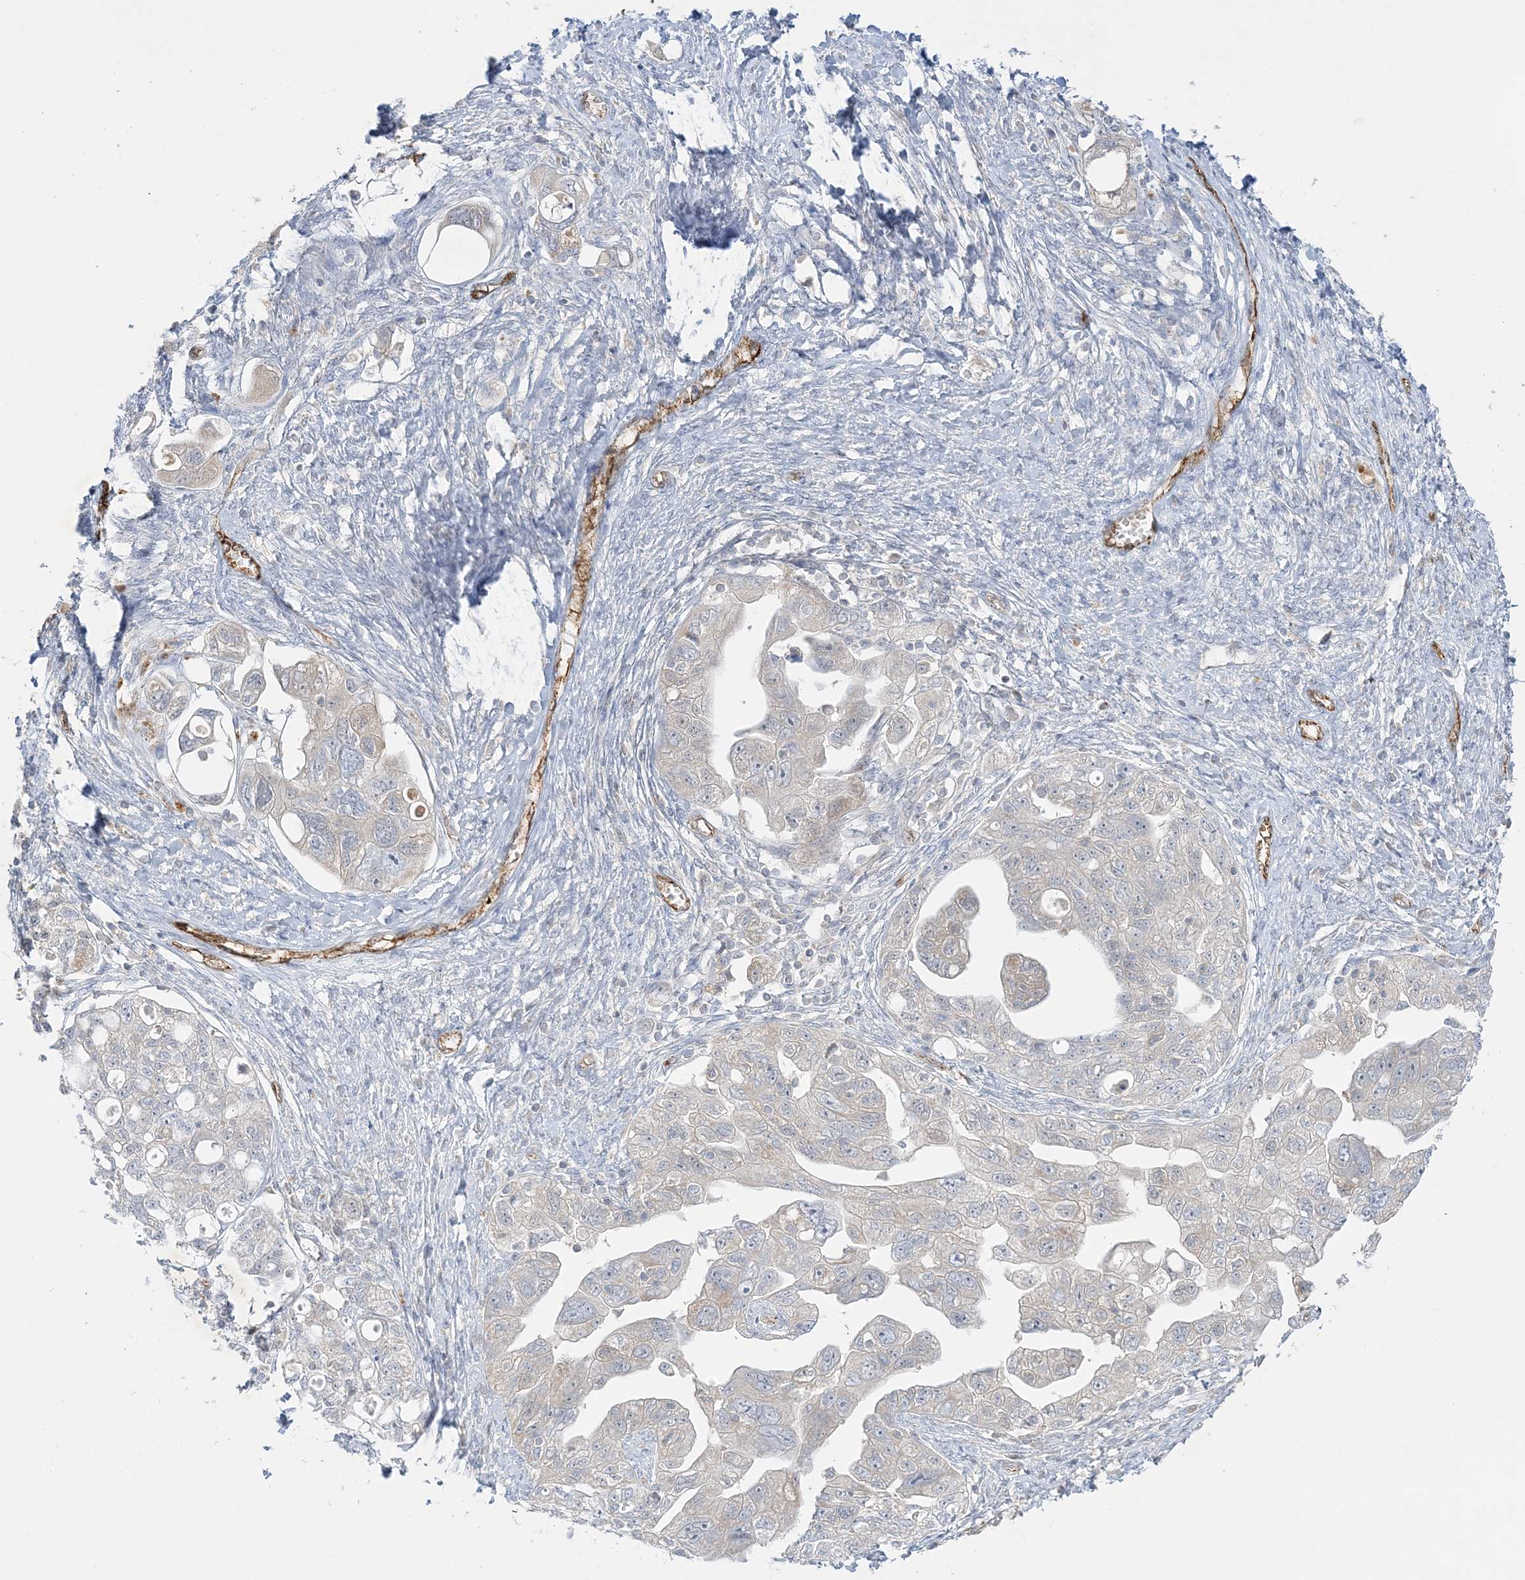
{"staining": {"intensity": "negative", "quantity": "none", "location": "none"}, "tissue": "ovarian cancer", "cell_type": "Tumor cells", "image_type": "cancer", "snomed": [{"axis": "morphology", "description": "Carcinoma, NOS"}, {"axis": "morphology", "description": "Cystadenocarcinoma, serous, NOS"}, {"axis": "topography", "description": "Ovary"}], "caption": "Tumor cells show no significant staining in ovarian carcinoma. The staining was performed using DAB (3,3'-diaminobenzidine) to visualize the protein expression in brown, while the nuclei were stained in blue with hematoxylin (Magnification: 20x).", "gene": "INPP1", "patient": {"sex": "female", "age": 69}}